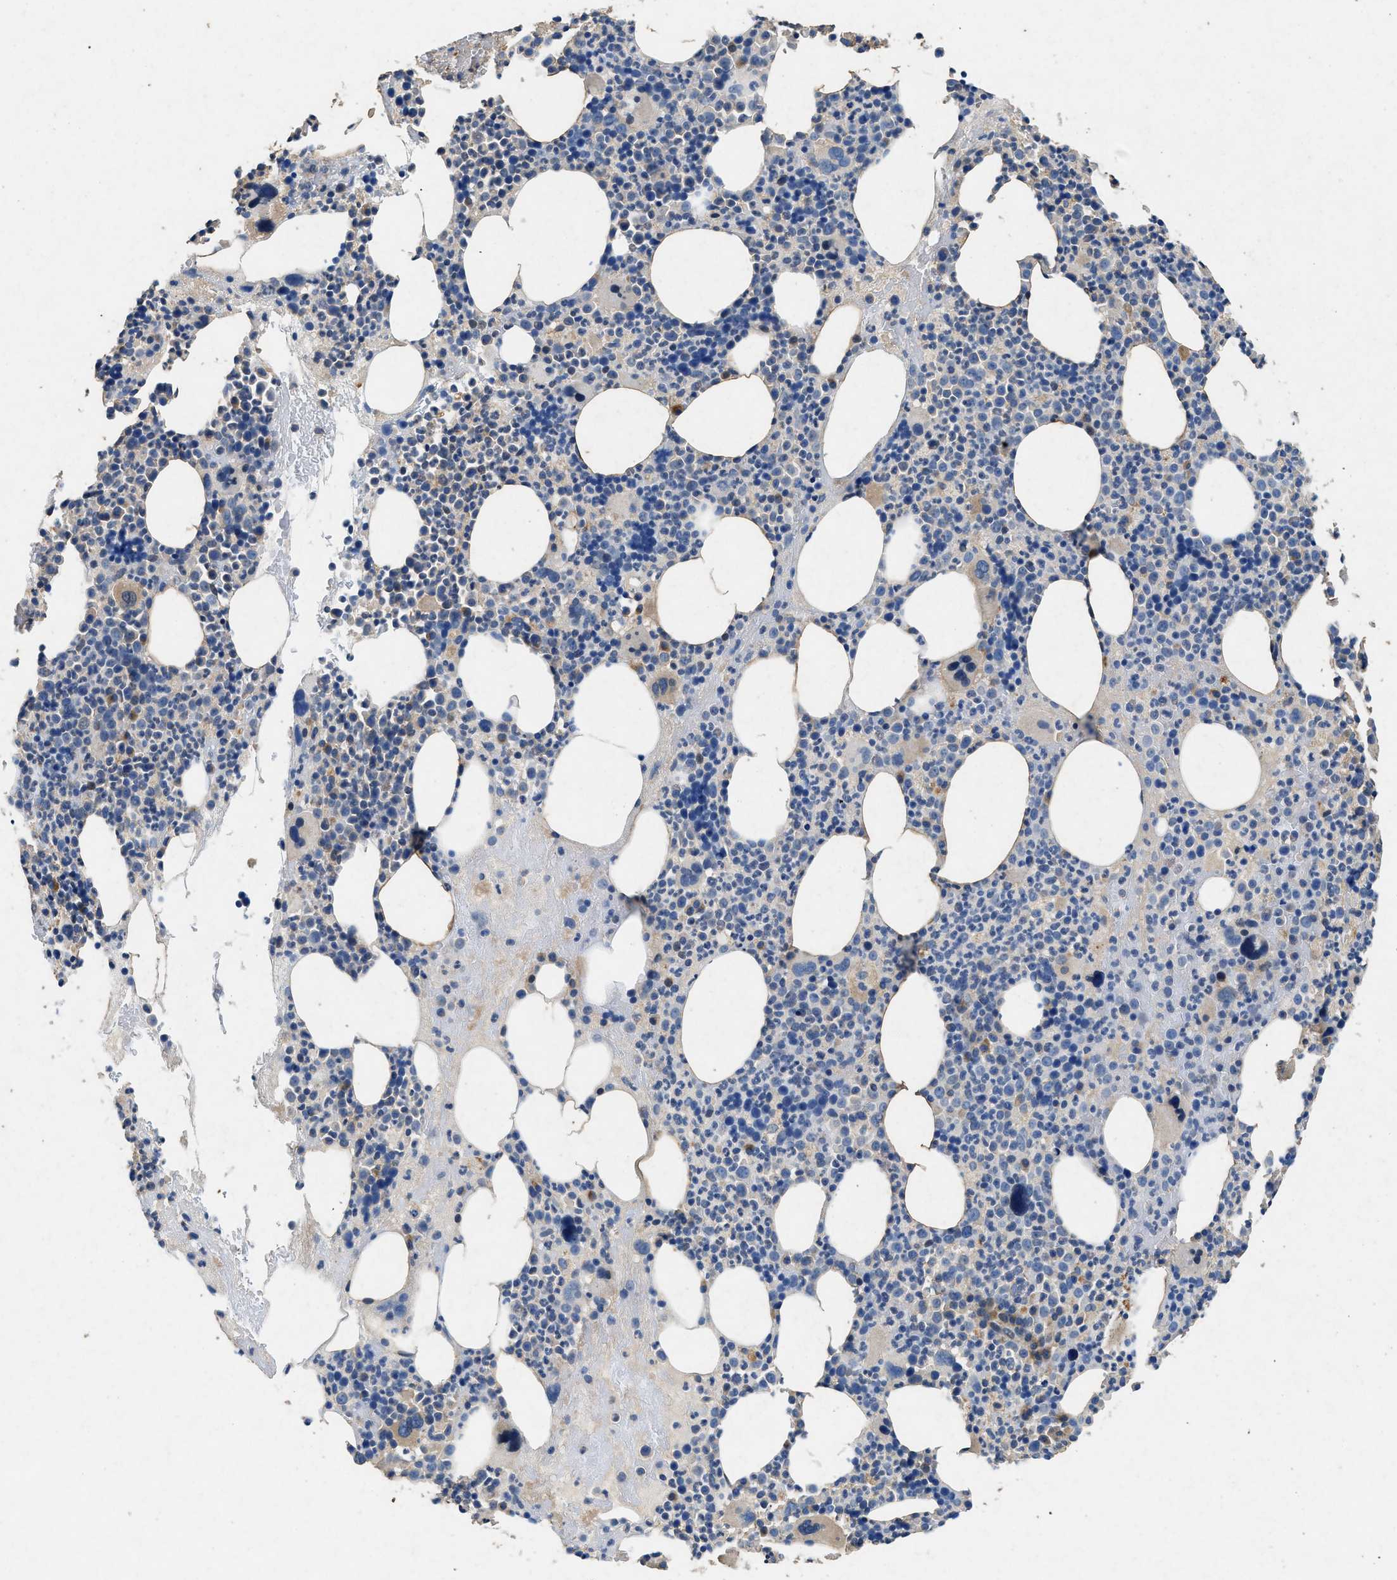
{"staining": {"intensity": "weak", "quantity": "<25%", "location": "cytoplasmic/membranous"}, "tissue": "bone marrow", "cell_type": "Hematopoietic cells", "image_type": "normal", "snomed": [{"axis": "morphology", "description": "Normal tissue, NOS"}, {"axis": "morphology", "description": "Inflammation, NOS"}, {"axis": "topography", "description": "Bone marrow"}], "caption": "DAB (3,3'-diaminobenzidine) immunohistochemical staining of unremarkable bone marrow displays no significant positivity in hematopoietic cells.", "gene": "CDK15", "patient": {"sex": "male", "age": 73}}